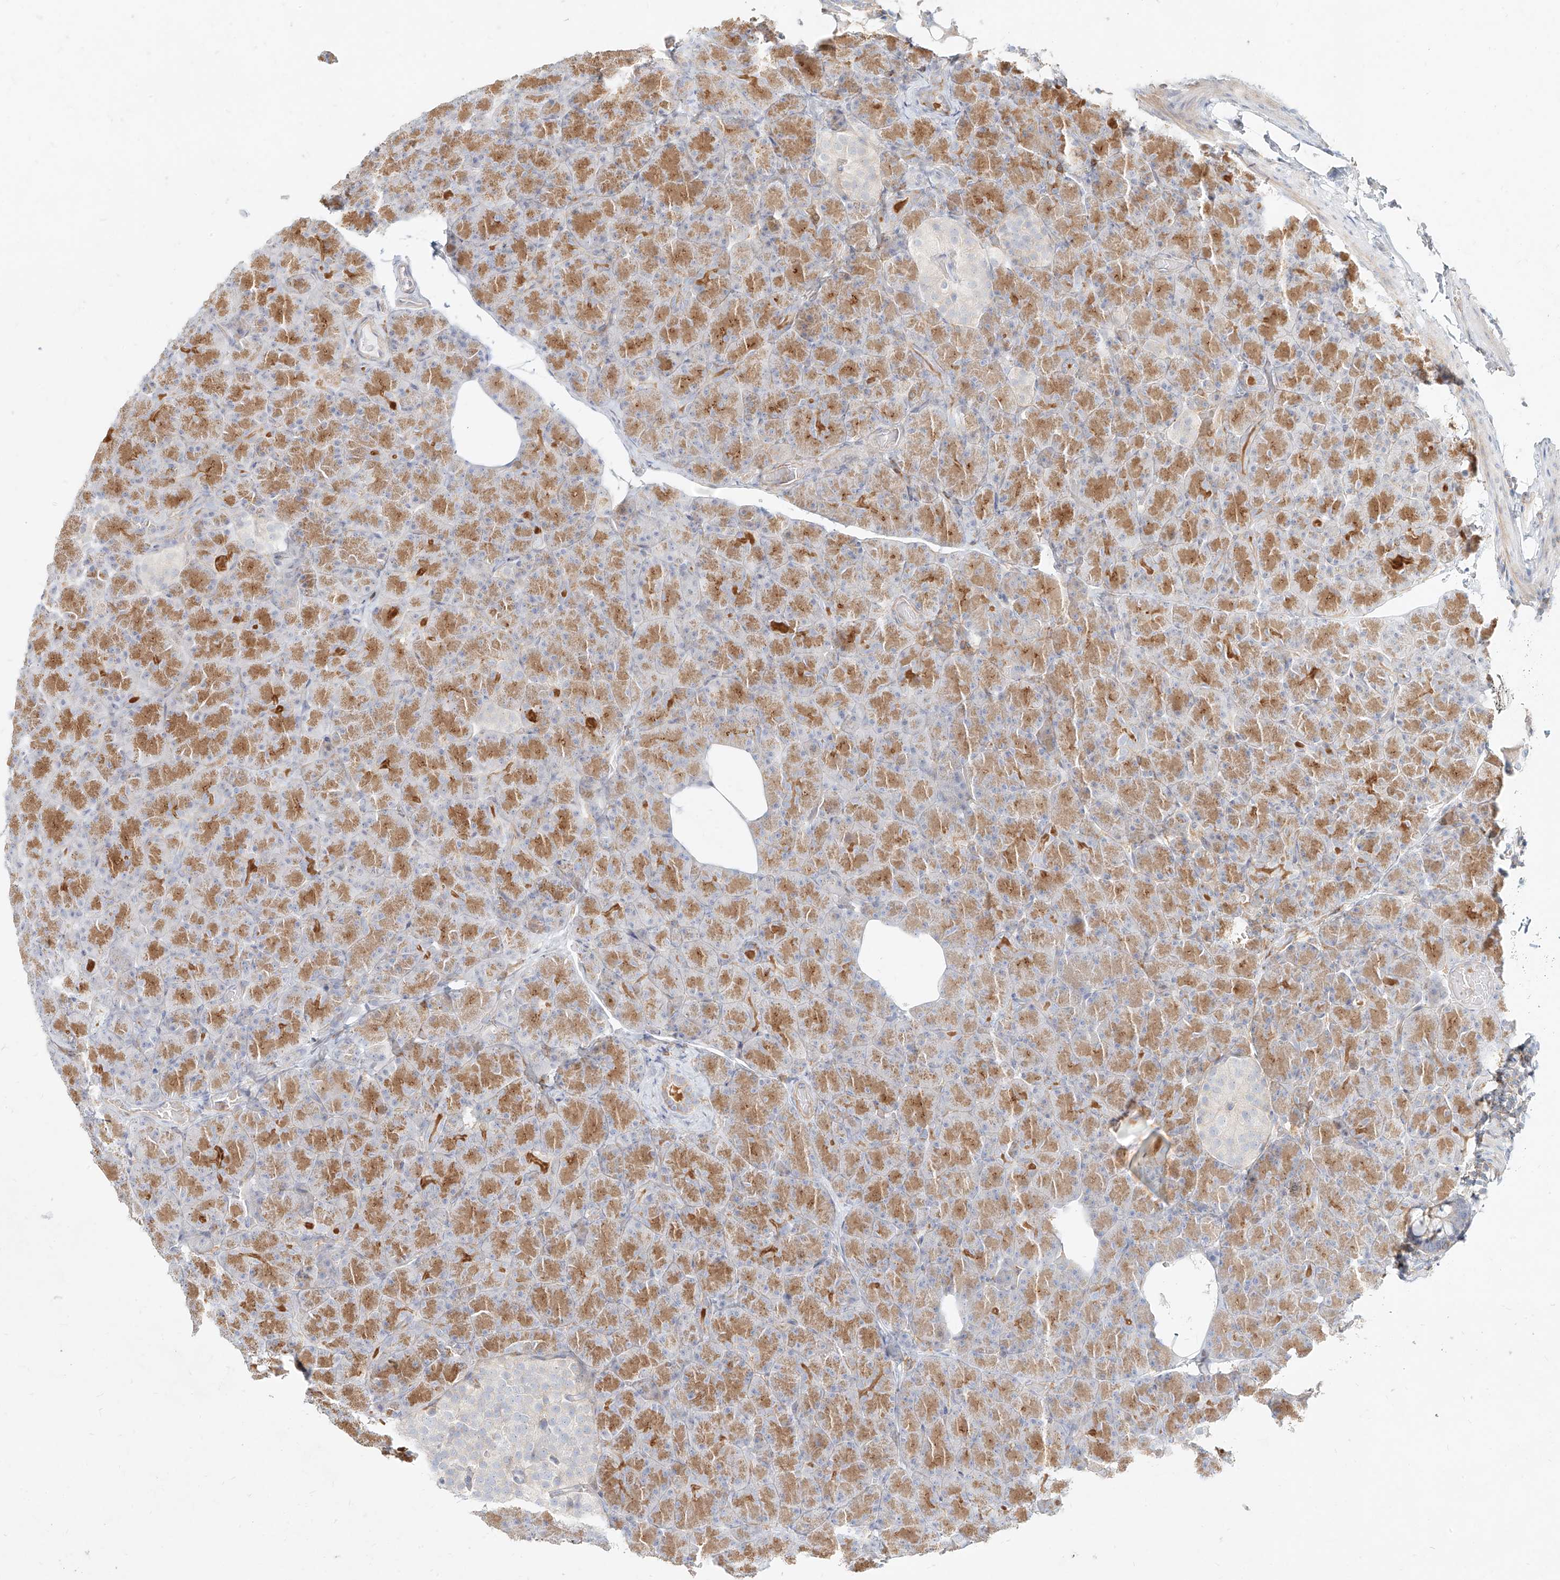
{"staining": {"intensity": "moderate", "quantity": ">75%", "location": "cytoplasmic/membranous"}, "tissue": "pancreas", "cell_type": "Exocrine glandular cells", "image_type": "normal", "snomed": [{"axis": "morphology", "description": "Normal tissue, NOS"}, {"axis": "topography", "description": "Pancreas"}], "caption": "Immunohistochemistry (IHC) of normal human pancreas demonstrates medium levels of moderate cytoplasmic/membranous expression in about >75% of exocrine glandular cells. (brown staining indicates protein expression, while blue staining denotes nuclei).", "gene": "SLC2A12", "patient": {"sex": "female", "age": 43}}